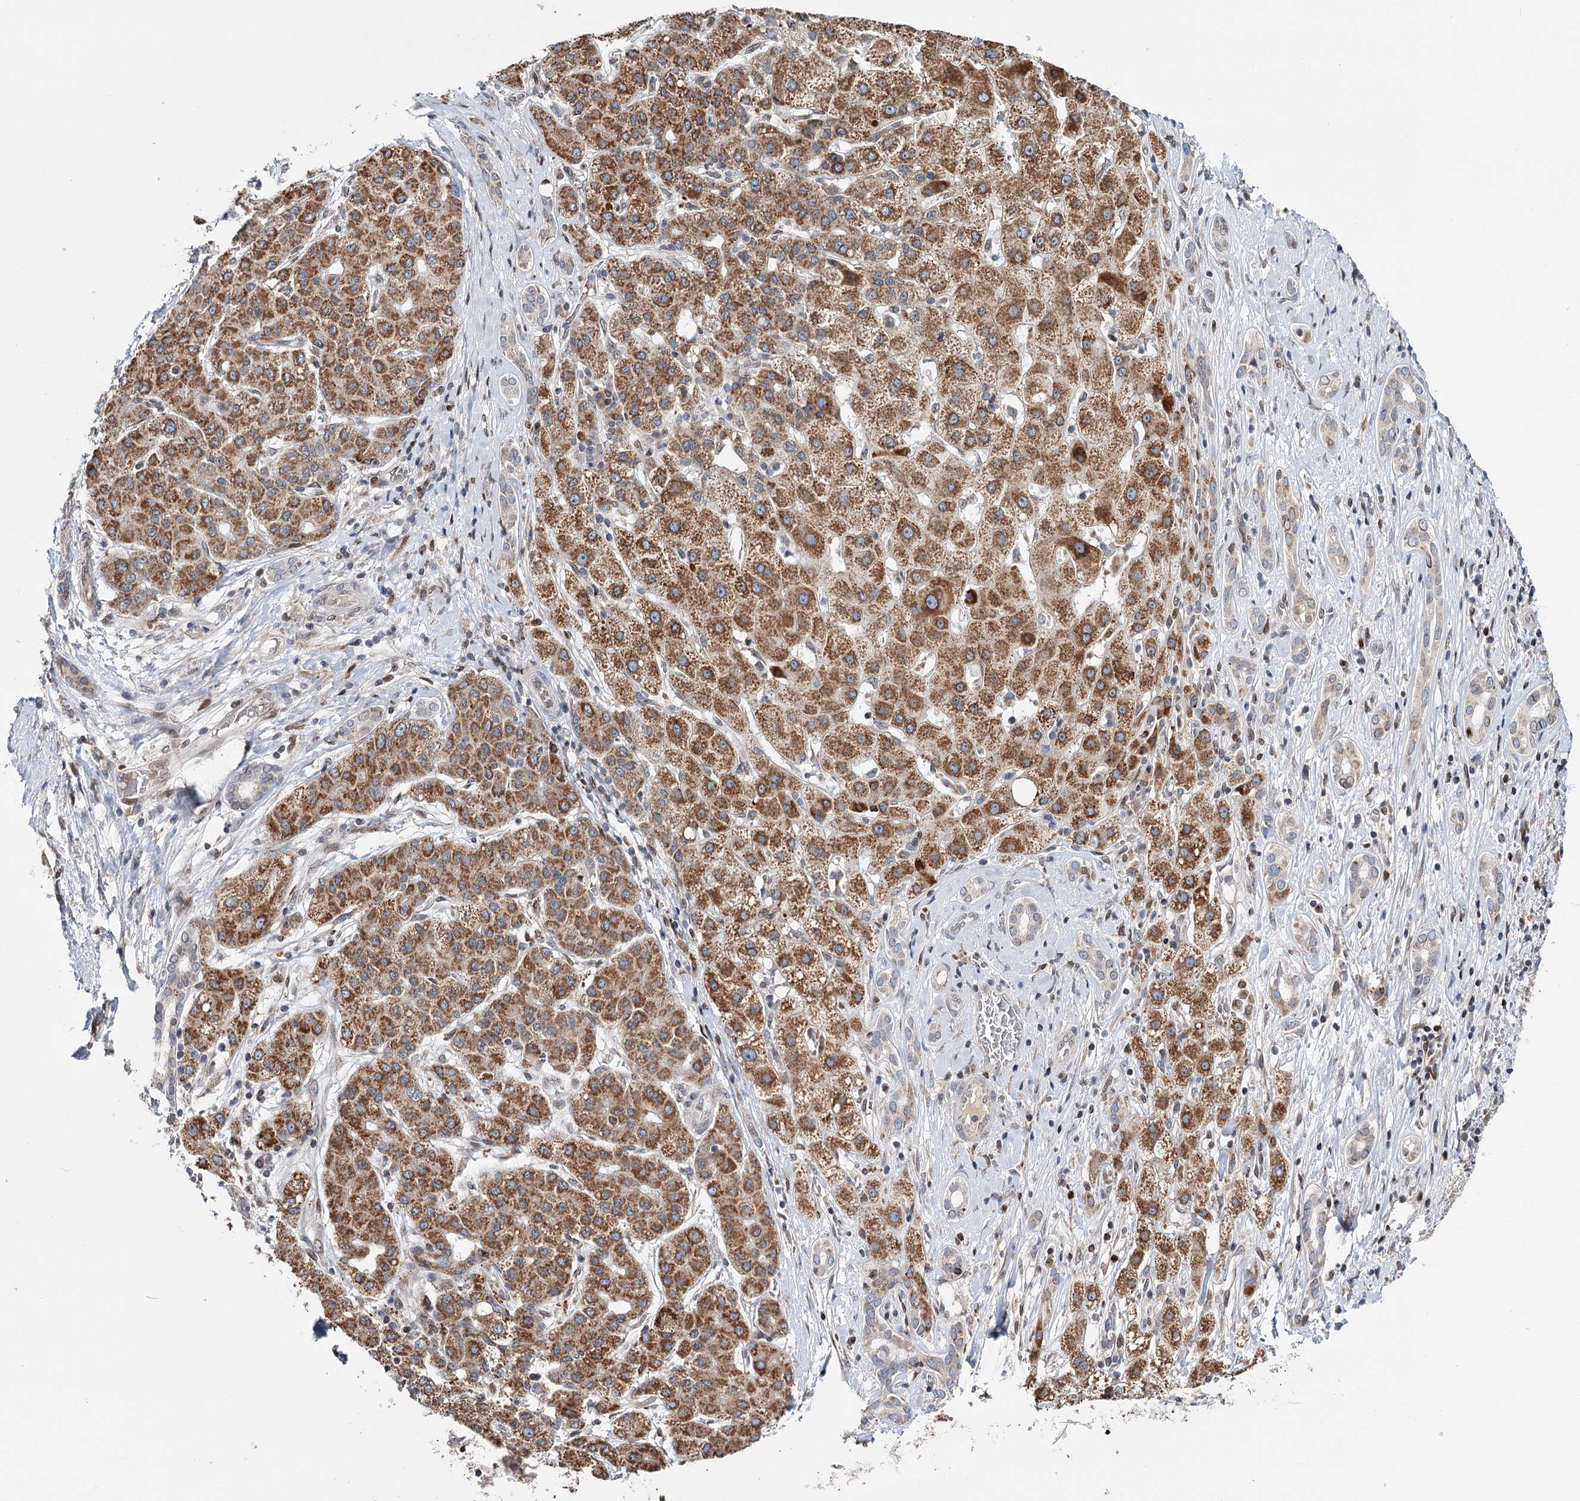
{"staining": {"intensity": "moderate", "quantity": ">75%", "location": "cytoplasmic/membranous"}, "tissue": "liver cancer", "cell_type": "Tumor cells", "image_type": "cancer", "snomed": [{"axis": "morphology", "description": "Carcinoma, Hepatocellular, NOS"}, {"axis": "topography", "description": "Liver"}], "caption": "Immunohistochemical staining of human liver cancer shows medium levels of moderate cytoplasmic/membranous staining in about >75% of tumor cells.", "gene": "CFAP46", "patient": {"sex": "male", "age": 65}}